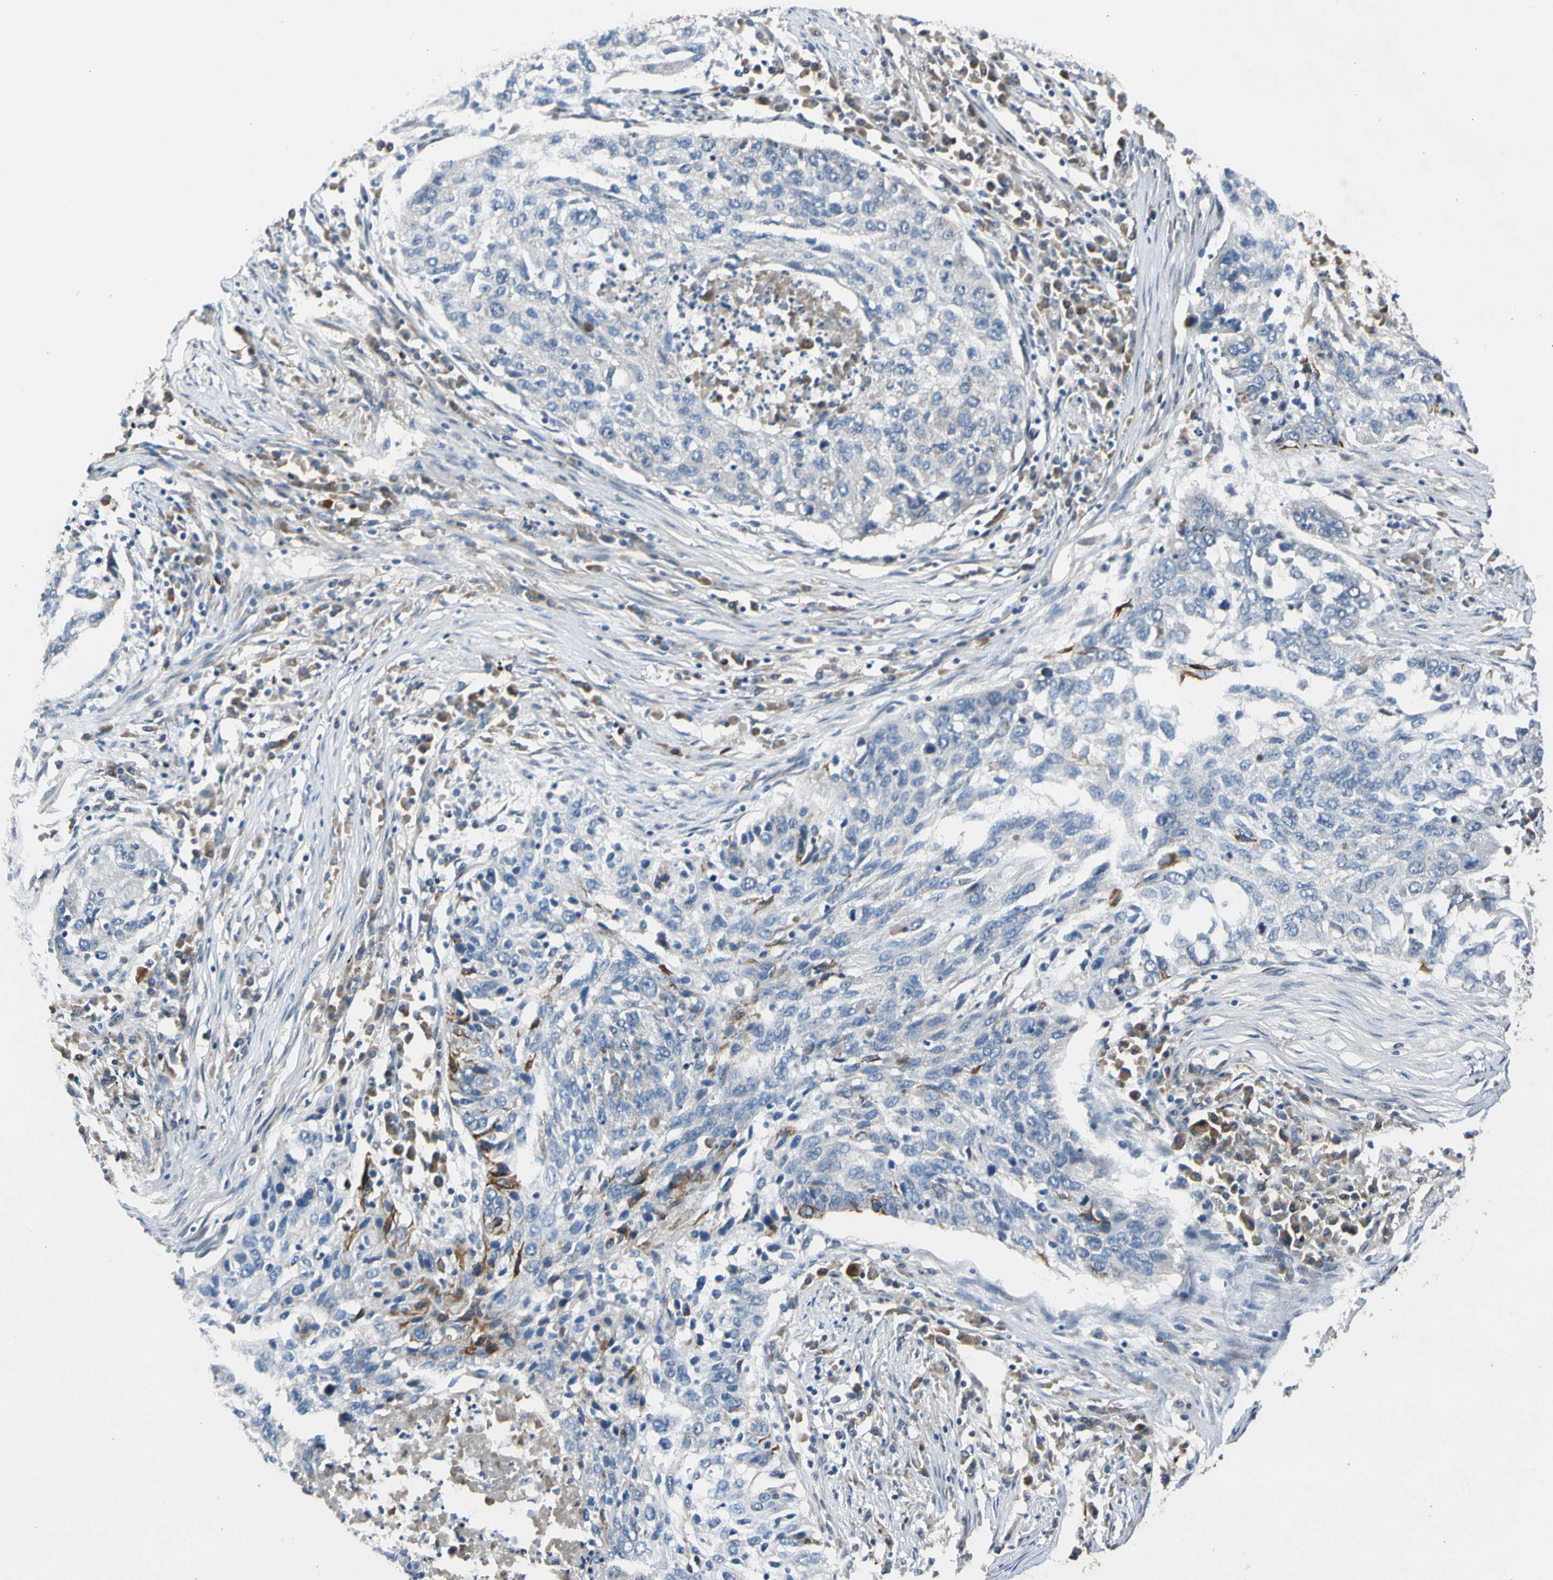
{"staining": {"intensity": "weak", "quantity": "<25%", "location": "cytoplasmic/membranous"}, "tissue": "lung cancer", "cell_type": "Tumor cells", "image_type": "cancer", "snomed": [{"axis": "morphology", "description": "Squamous cell carcinoma, NOS"}, {"axis": "topography", "description": "Lung"}], "caption": "An image of human squamous cell carcinoma (lung) is negative for staining in tumor cells.", "gene": "NPHP3", "patient": {"sex": "female", "age": 63}}